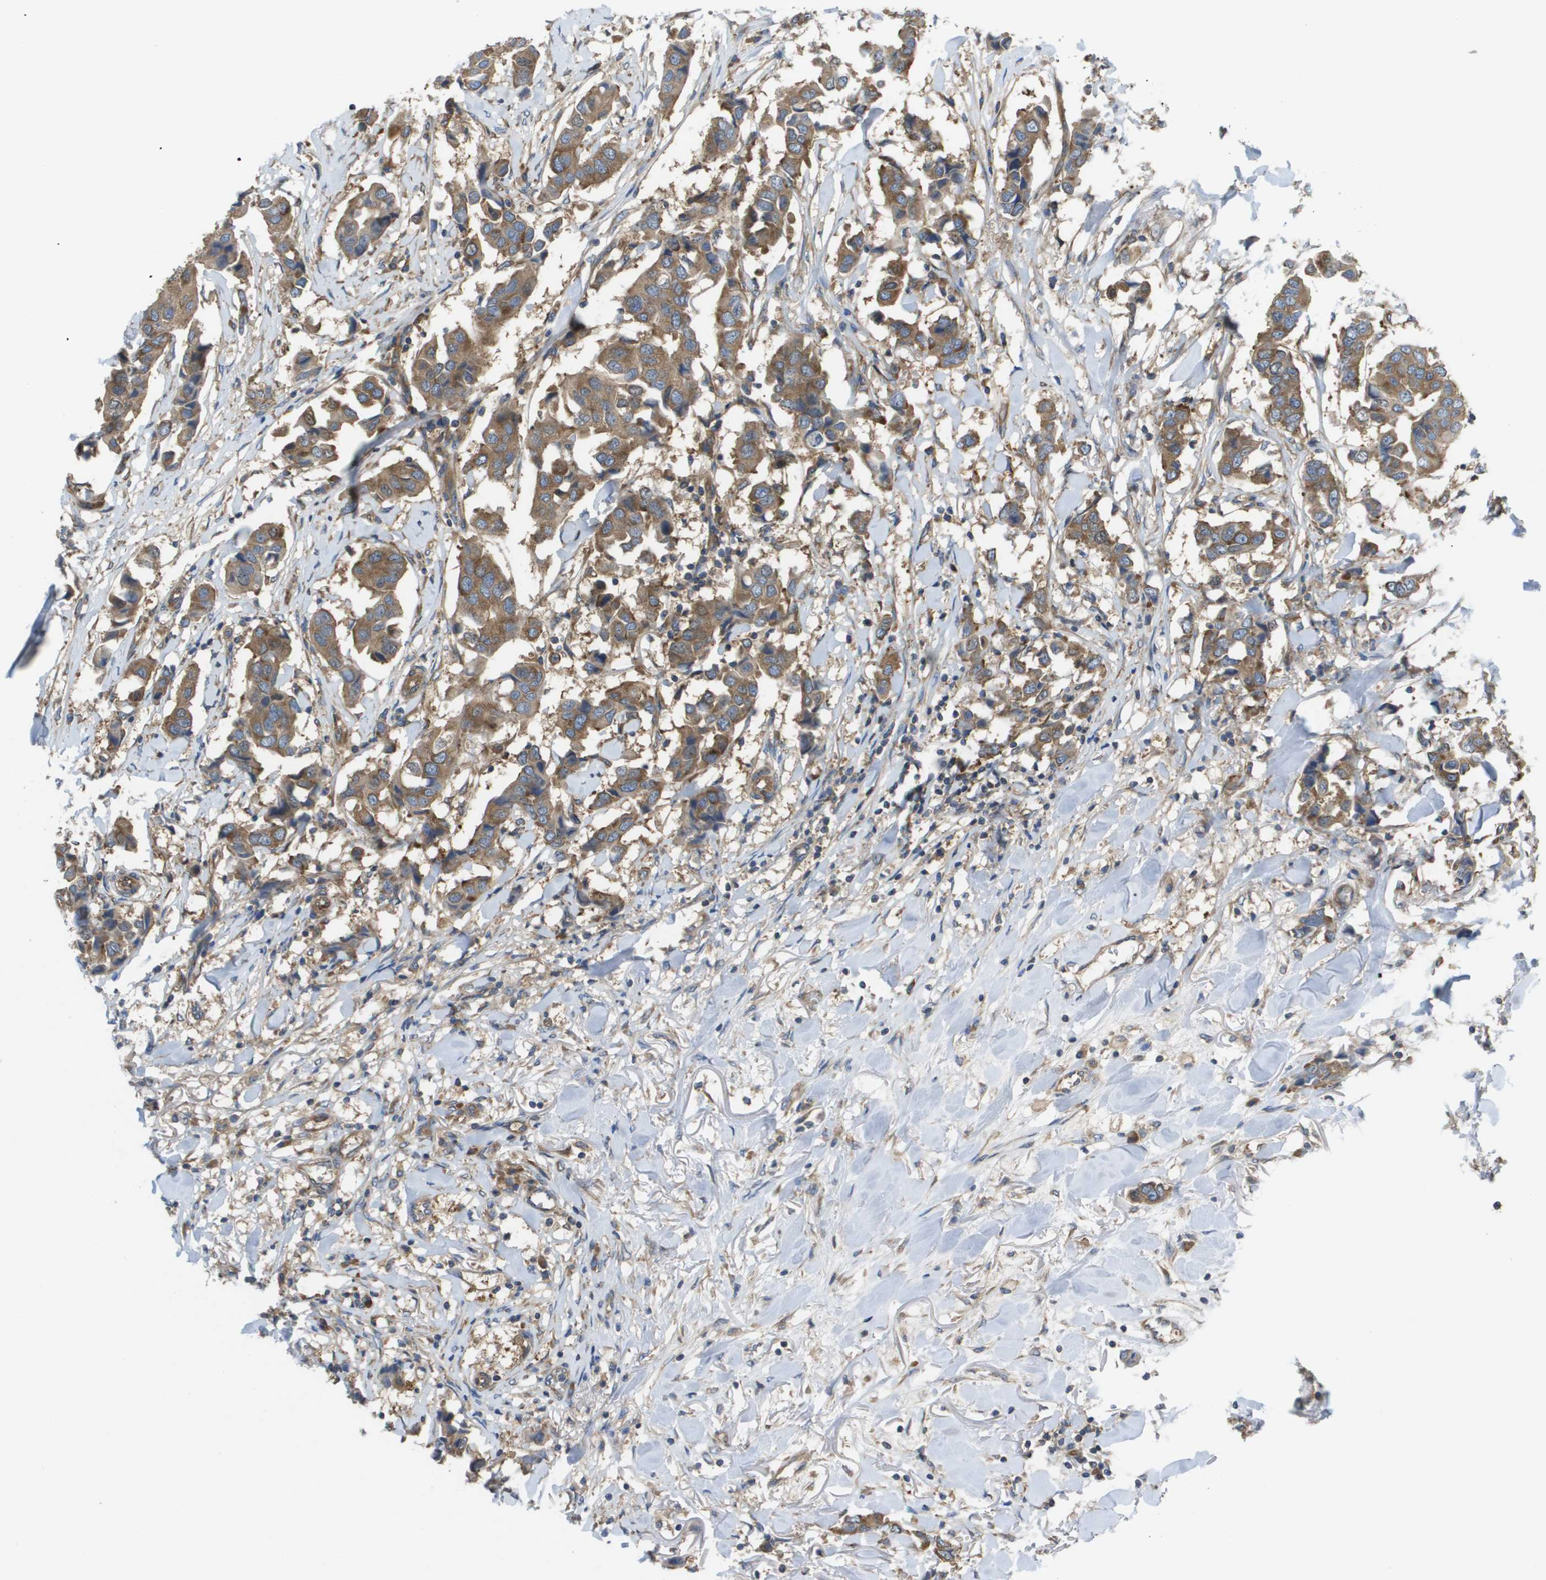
{"staining": {"intensity": "moderate", "quantity": ">75%", "location": "cytoplasmic/membranous"}, "tissue": "breast cancer", "cell_type": "Tumor cells", "image_type": "cancer", "snomed": [{"axis": "morphology", "description": "Duct carcinoma"}, {"axis": "topography", "description": "Breast"}], "caption": "Tumor cells show medium levels of moderate cytoplasmic/membranous expression in approximately >75% of cells in breast cancer (intraductal carcinoma).", "gene": "EIF4G2", "patient": {"sex": "female", "age": 80}}